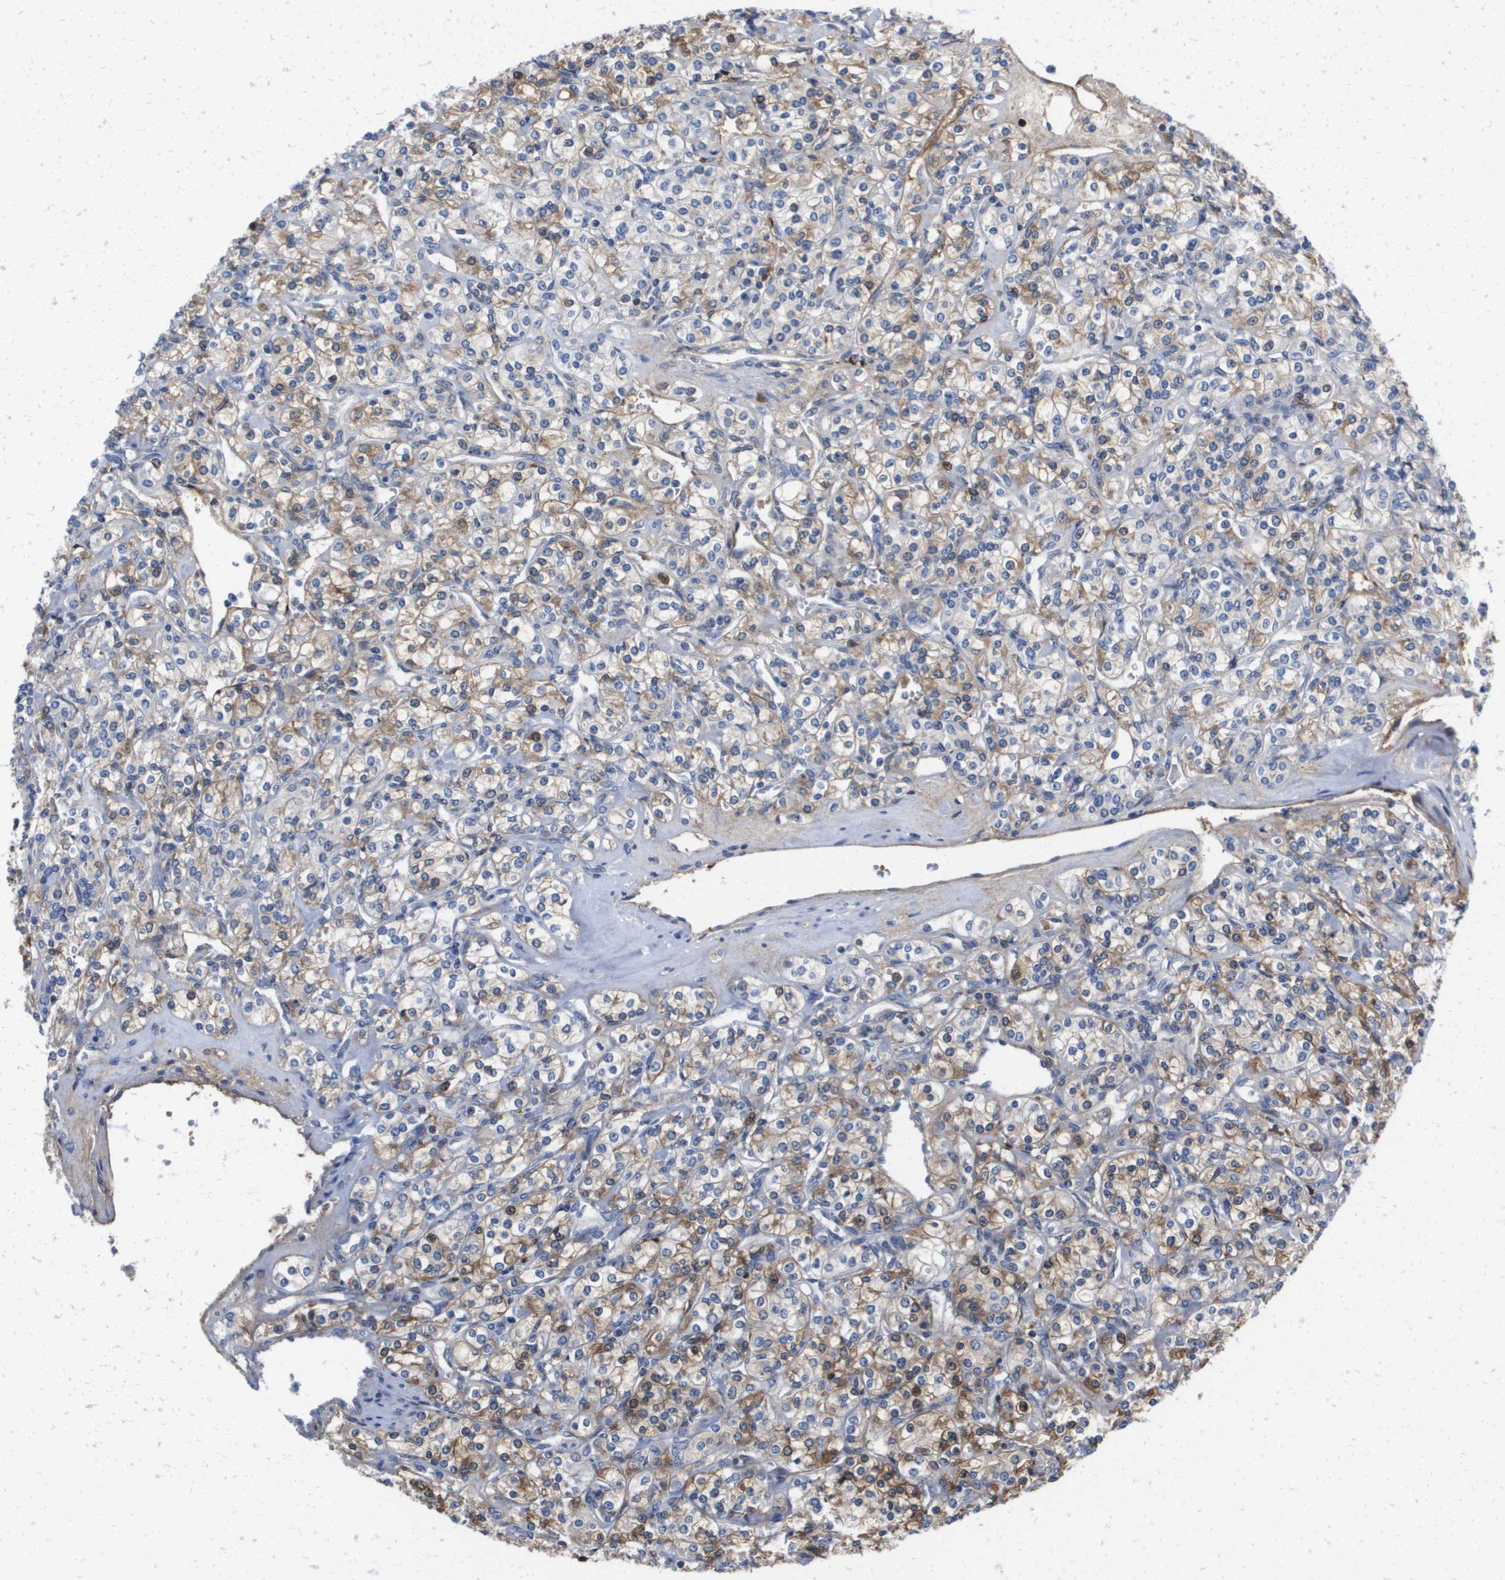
{"staining": {"intensity": "weak", "quantity": ">75%", "location": "cytoplasmic/membranous"}, "tissue": "renal cancer", "cell_type": "Tumor cells", "image_type": "cancer", "snomed": [{"axis": "morphology", "description": "Adenocarcinoma, NOS"}, {"axis": "topography", "description": "Kidney"}], "caption": "Brown immunohistochemical staining in renal cancer (adenocarcinoma) demonstrates weak cytoplasmic/membranous staining in approximately >75% of tumor cells.", "gene": "SERPINC1", "patient": {"sex": "male", "age": 77}}